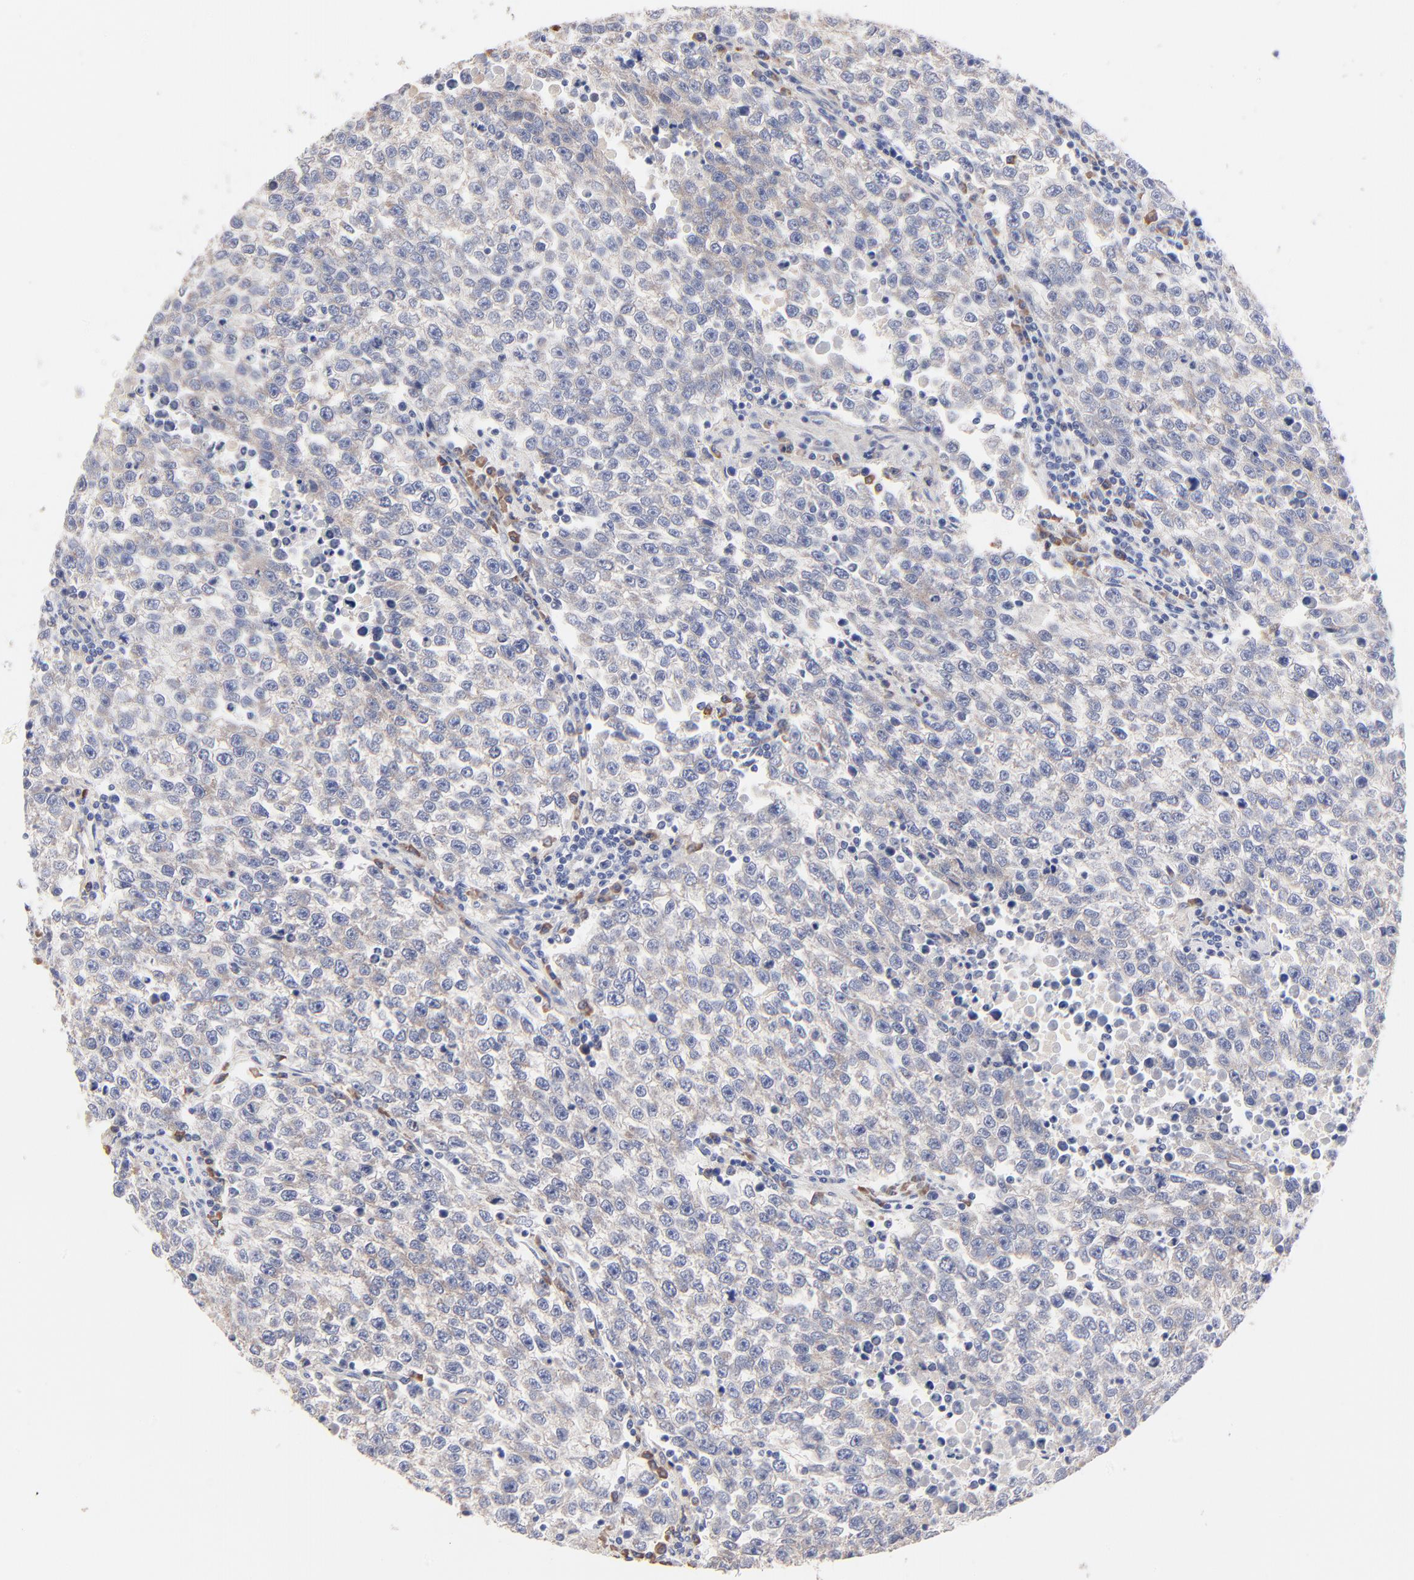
{"staining": {"intensity": "weak", "quantity": "<25%", "location": "cytoplasmic/membranous"}, "tissue": "testis cancer", "cell_type": "Tumor cells", "image_type": "cancer", "snomed": [{"axis": "morphology", "description": "Seminoma, NOS"}, {"axis": "topography", "description": "Testis"}], "caption": "Tumor cells are negative for brown protein staining in testis cancer.", "gene": "PPFIBP2", "patient": {"sex": "male", "age": 36}}